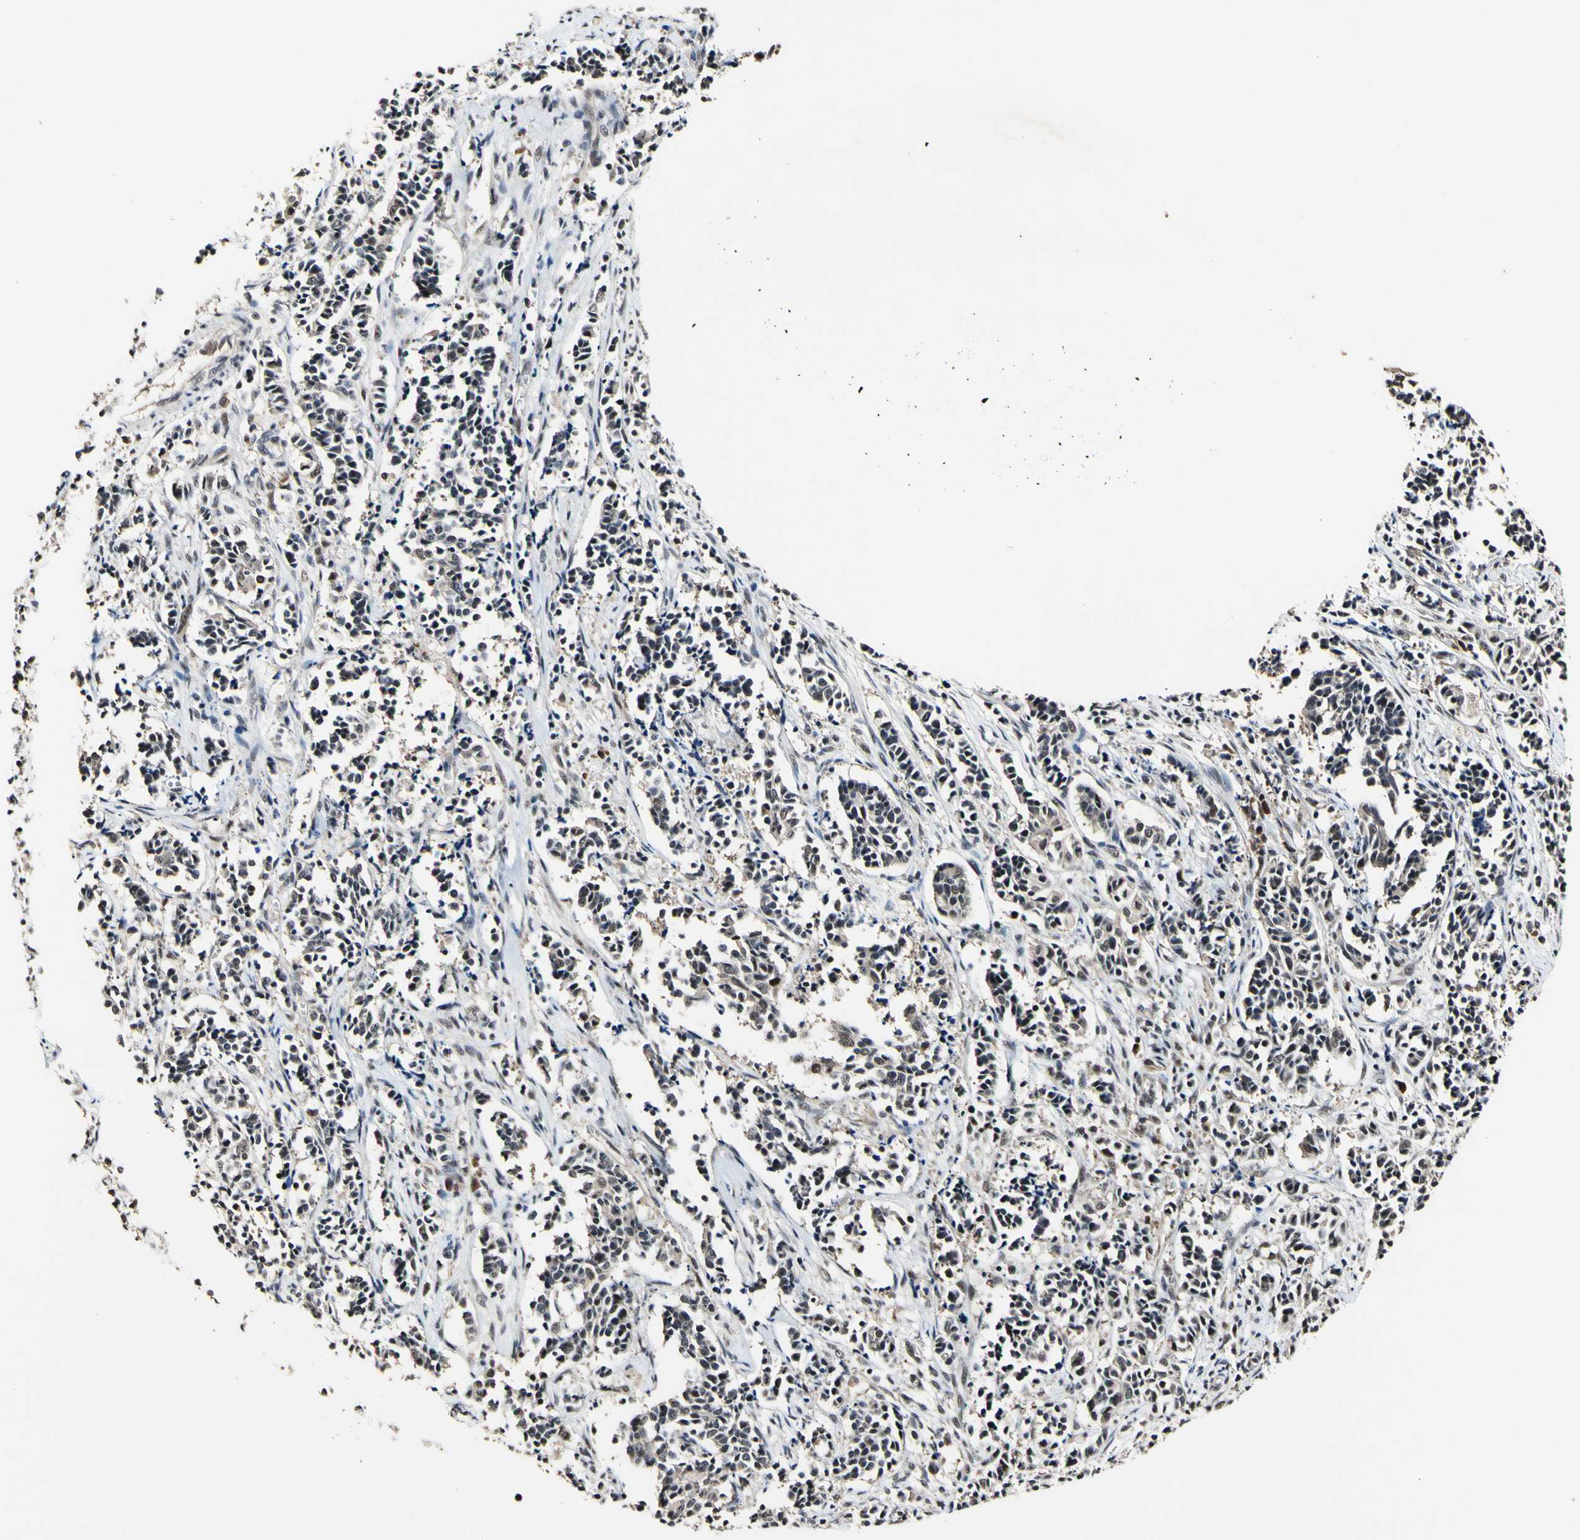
{"staining": {"intensity": "weak", "quantity": ">75%", "location": "cytoplasmic/membranous,nuclear"}, "tissue": "cervical cancer", "cell_type": "Tumor cells", "image_type": "cancer", "snomed": [{"axis": "morphology", "description": "Normal tissue, NOS"}, {"axis": "morphology", "description": "Squamous cell carcinoma, NOS"}, {"axis": "topography", "description": "Cervix"}], "caption": "Human cervical cancer (squamous cell carcinoma) stained for a protein (brown) demonstrates weak cytoplasmic/membranous and nuclear positive positivity in approximately >75% of tumor cells.", "gene": "PSMD10", "patient": {"sex": "female", "age": 35}}